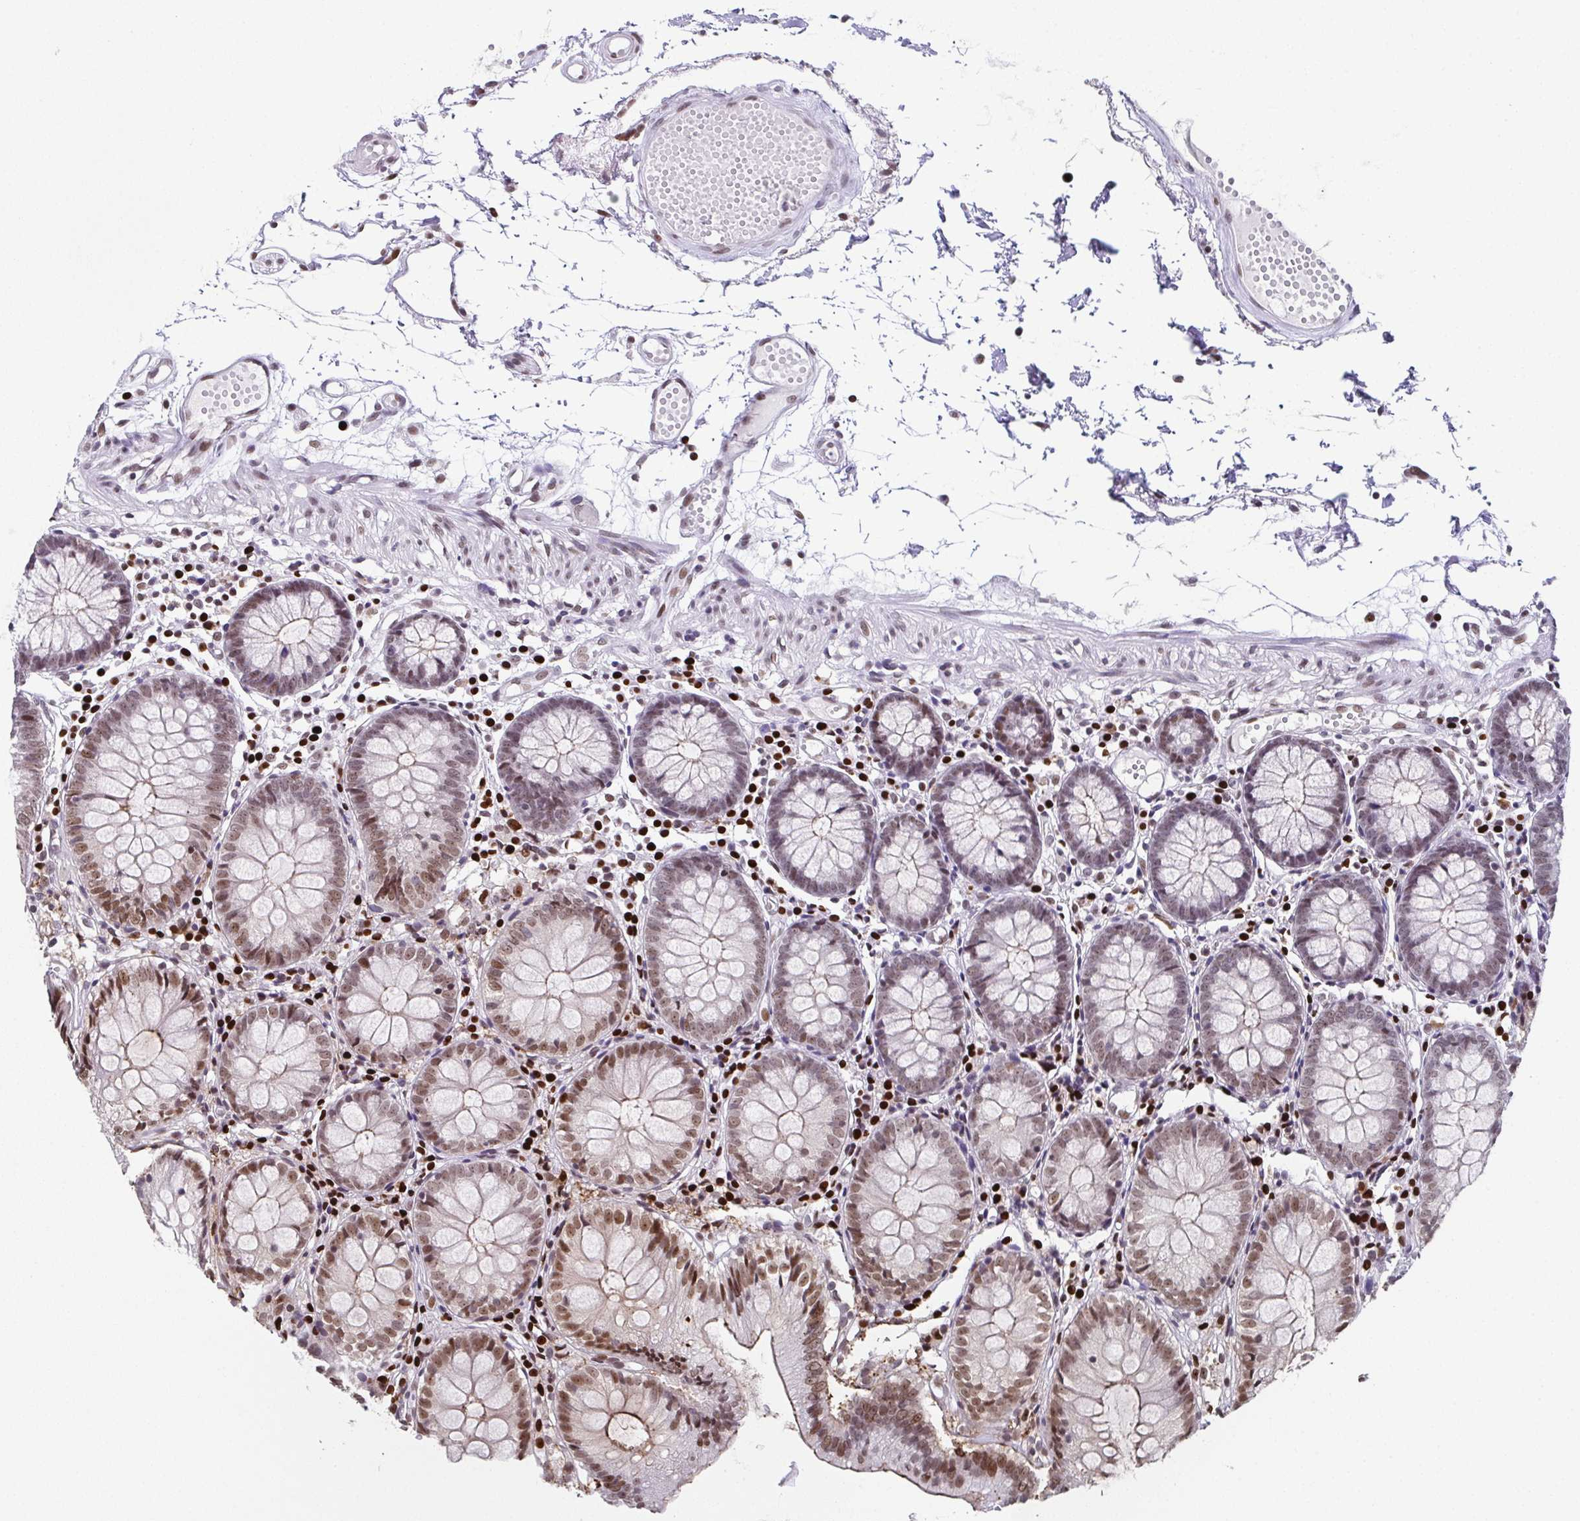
{"staining": {"intensity": "weak", "quantity": "25%-75%", "location": "nuclear"}, "tissue": "colon", "cell_type": "Endothelial cells", "image_type": "normal", "snomed": [{"axis": "morphology", "description": "Normal tissue, NOS"}, {"axis": "morphology", "description": "Adenocarcinoma, NOS"}, {"axis": "topography", "description": "Colon"}], "caption": "Protein expression analysis of unremarkable human colon reveals weak nuclear staining in approximately 25%-75% of endothelial cells.", "gene": "RB1", "patient": {"sex": "male", "age": 83}}